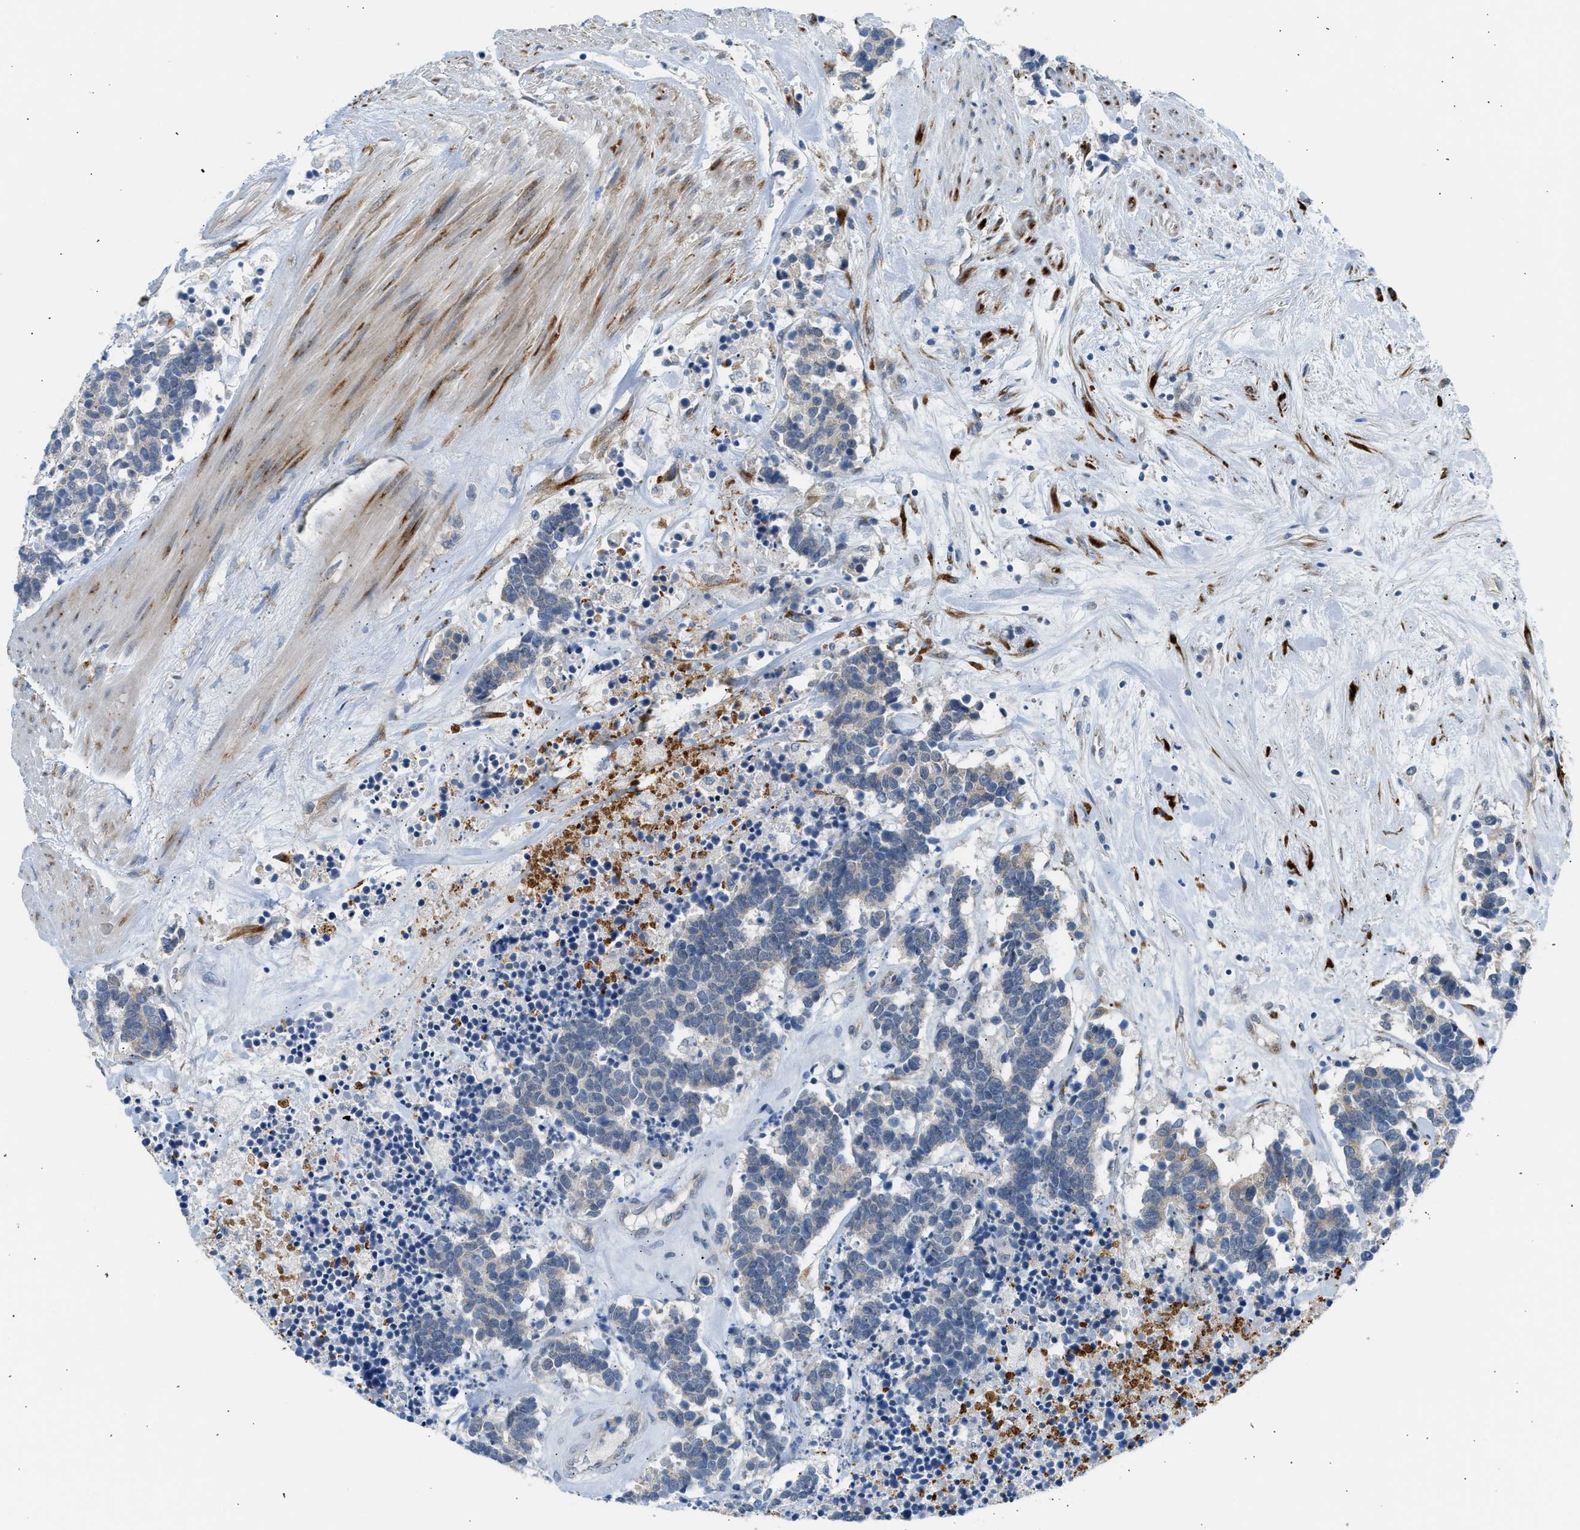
{"staining": {"intensity": "weak", "quantity": "<25%", "location": "cytoplasmic/membranous"}, "tissue": "carcinoid", "cell_type": "Tumor cells", "image_type": "cancer", "snomed": [{"axis": "morphology", "description": "Carcinoma, NOS"}, {"axis": "morphology", "description": "Carcinoid, malignant, NOS"}, {"axis": "topography", "description": "Urinary bladder"}], "caption": "DAB (3,3'-diaminobenzidine) immunohistochemical staining of carcinoid (malignant) displays no significant staining in tumor cells.", "gene": "KCNC2", "patient": {"sex": "male", "age": 57}}